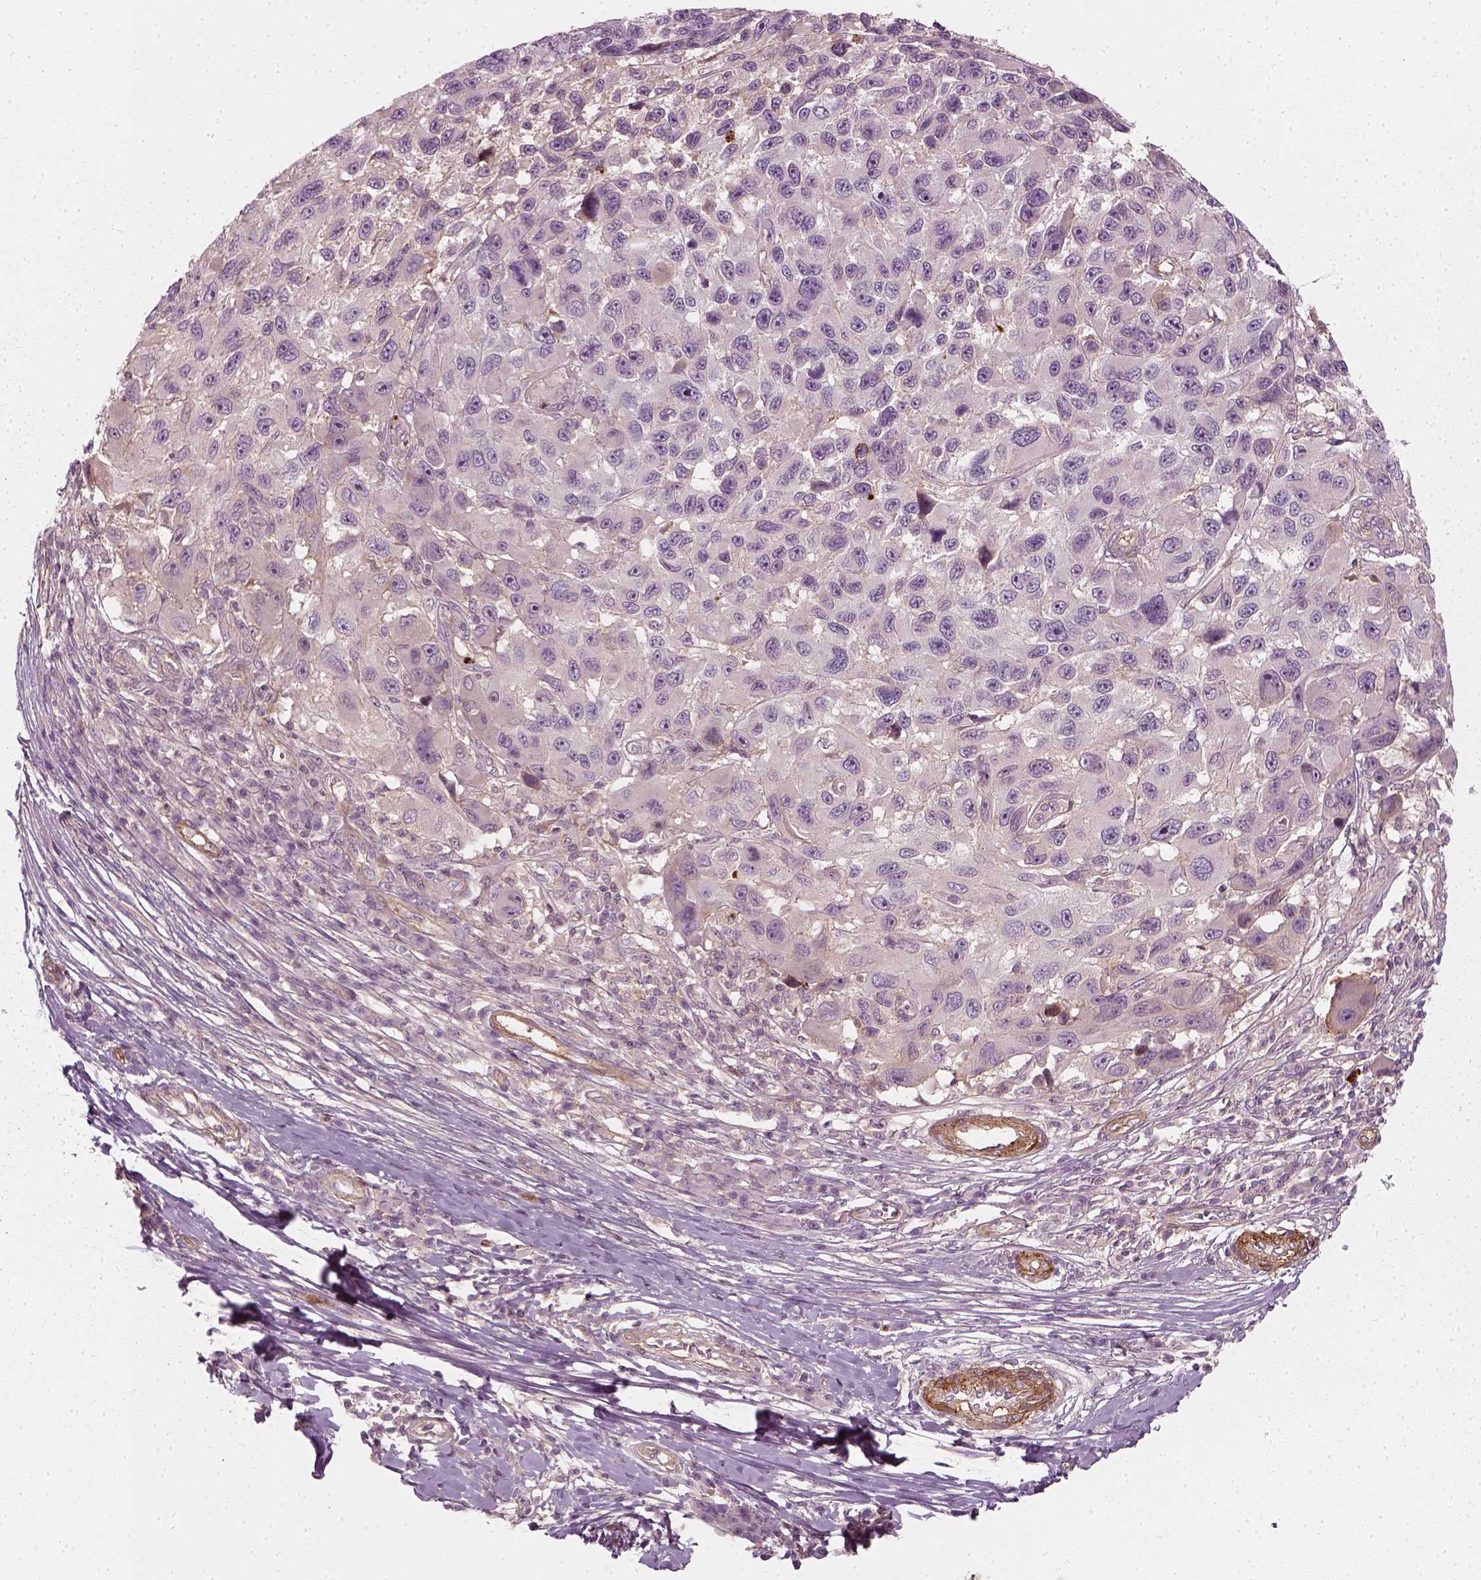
{"staining": {"intensity": "negative", "quantity": "none", "location": "none"}, "tissue": "melanoma", "cell_type": "Tumor cells", "image_type": "cancer", "snomed": [{"axis": "morphology", "description": "Malignant melanoma, NOS"}, {"axis": "topography", "description": "Skin"}], "caption": "This is an IHC histopathology image of human melanoma. There is no positivity in tumor cells.", "gene": "NPTN", "patient": {"sex": "male", "age": 53}}